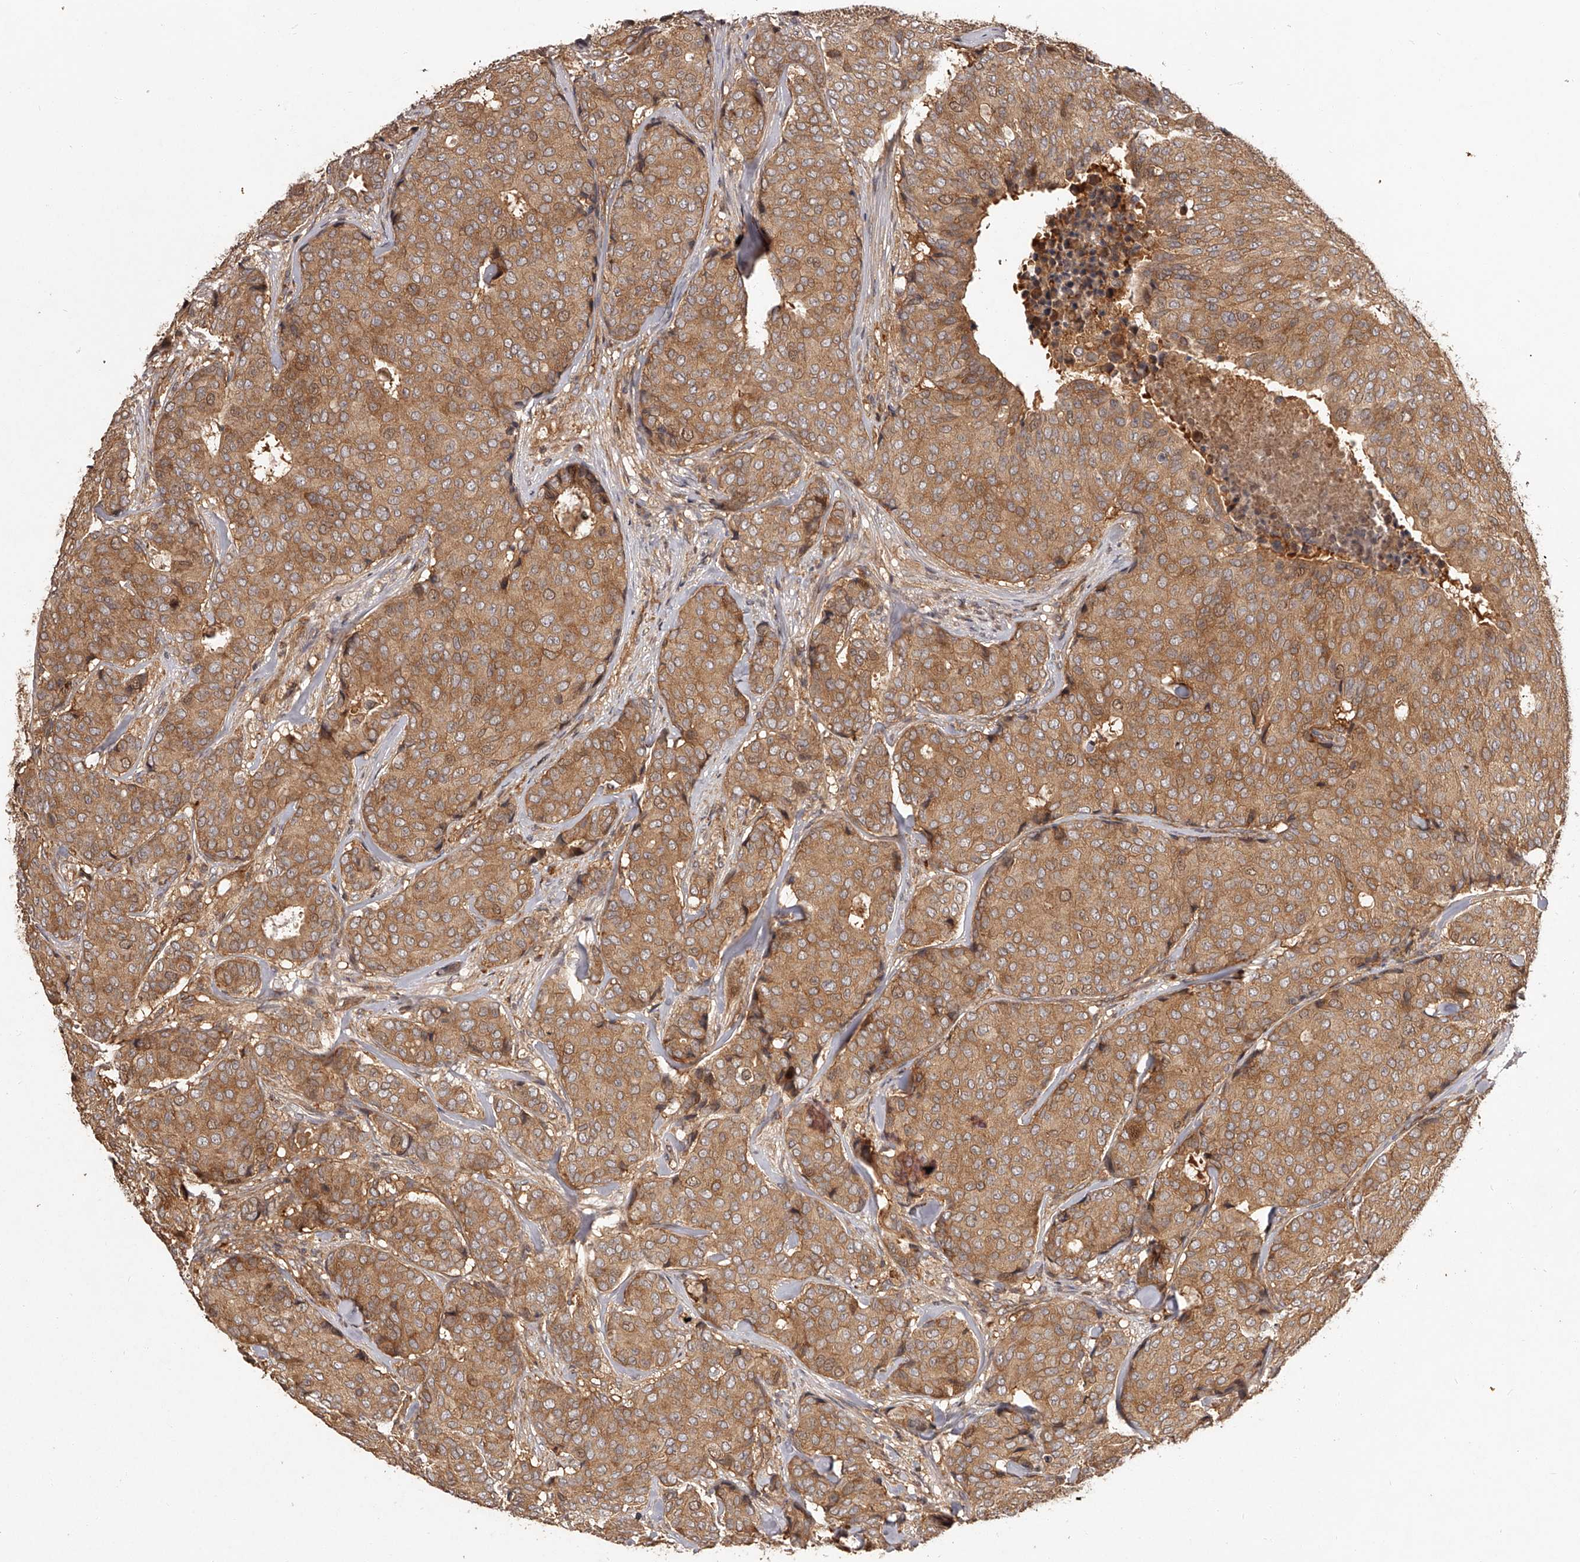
{"staining": {"intensity": "moderate", "quantity": ">75%", "location": "cytoplasmic/membranous"}, "tissue": "breast cancer", "cell_type": "Tumor cells", "image_type": "cancer", "snomed": [{"axis": "morphology", "description": "Duct carcinoma"}, {"axis": "topography", "description": "Breast"}], "caption": "Immunohistochemical staining of intraductal carcinoma (breast) exhibits medium levels of moderate cytoplasmic/membranous protein staining in about >75% of tumor cells. (IHC, brightfield microscopy, high magnification).", "gene": "CRYZL1", "patient": {"sex": "female", "age": 75}}